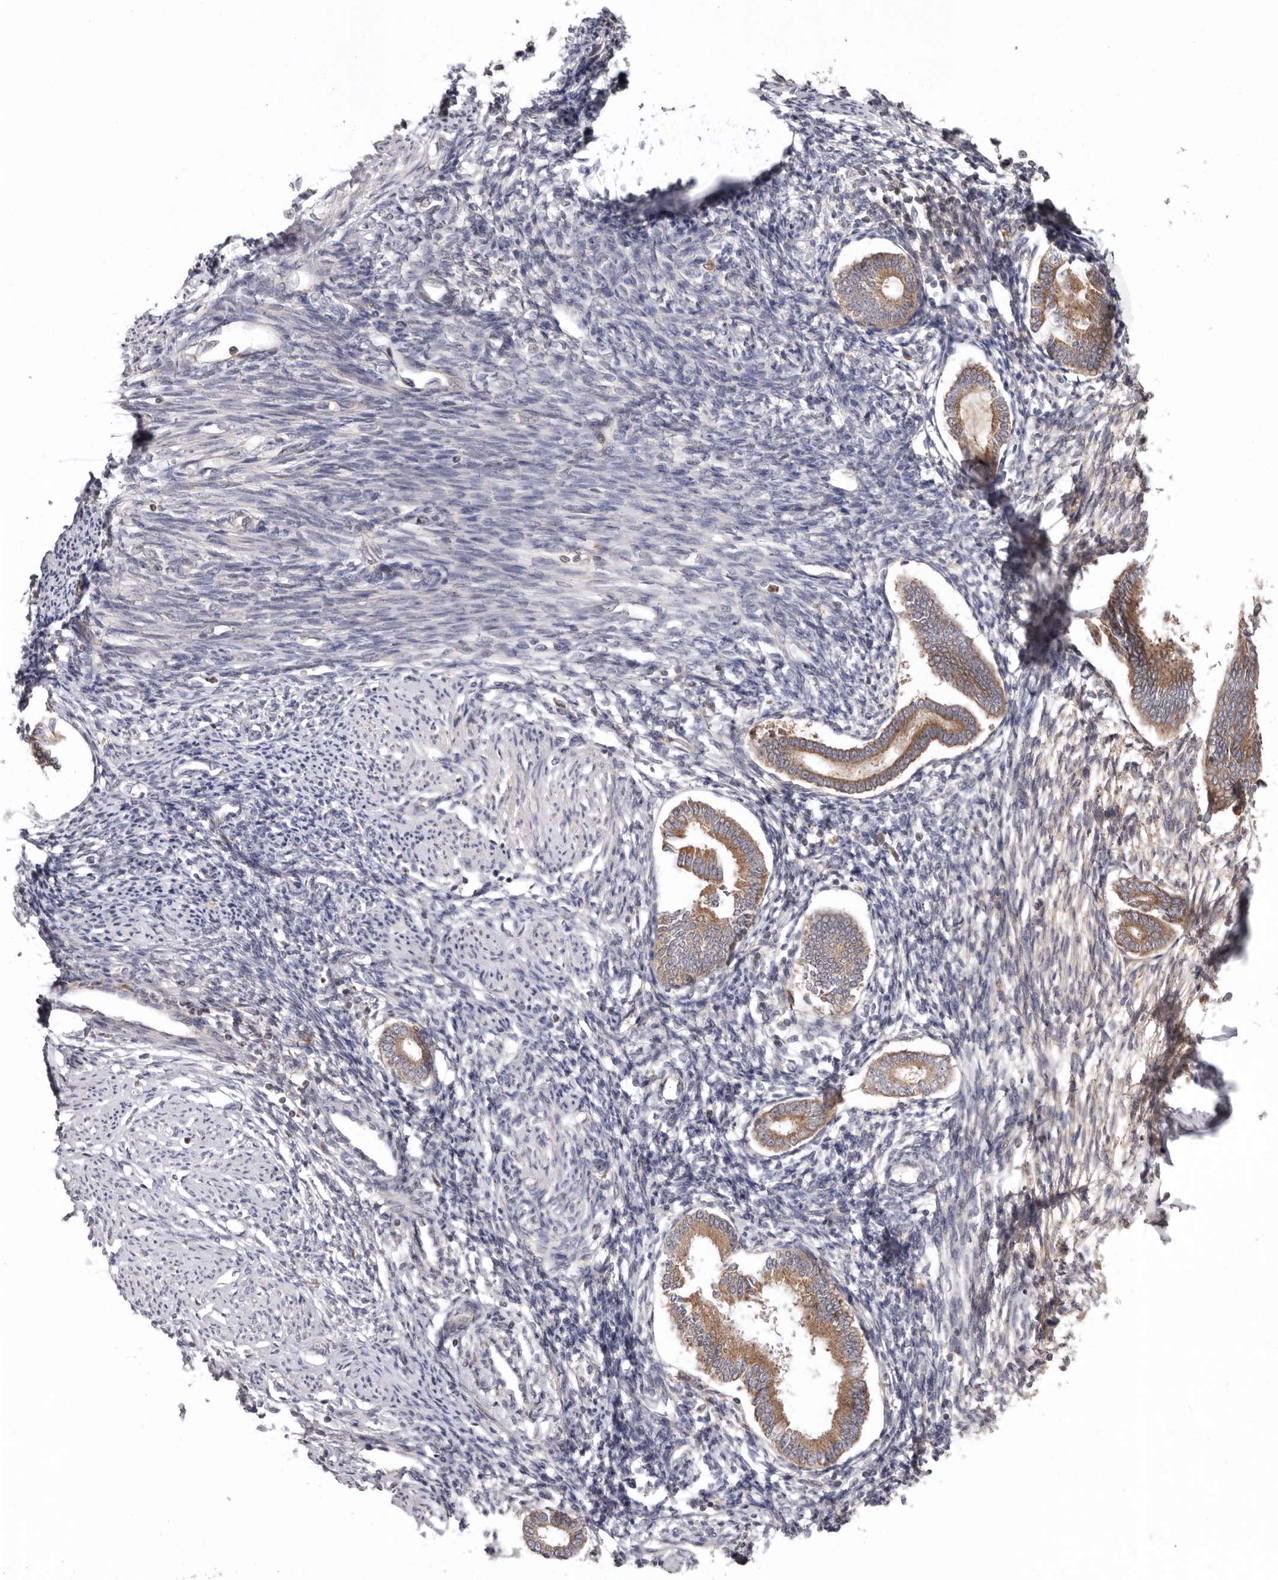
{"staining": {"intensity": "weak", "quantity": "<25%", "location": "cytoplasmic/membranous"}, "tissue": "endometrium", "cell_type": "Cells in endometrial stroma", "image_type": "normal", "snomed": [{"axis": "morphology", "description": "Normal tissue, NOS"}, {"axis": "topography", "description": "Endometrium"}], "caption": "This histopathology image is of unremarkable endometrium stained with IHC to label a protein in brown with the nuclei are counter-stained blue. There is no staining in cells in endometrial stroma.", "gene": "TMUB1", "patient": {"sex": "female", "age": 56}}